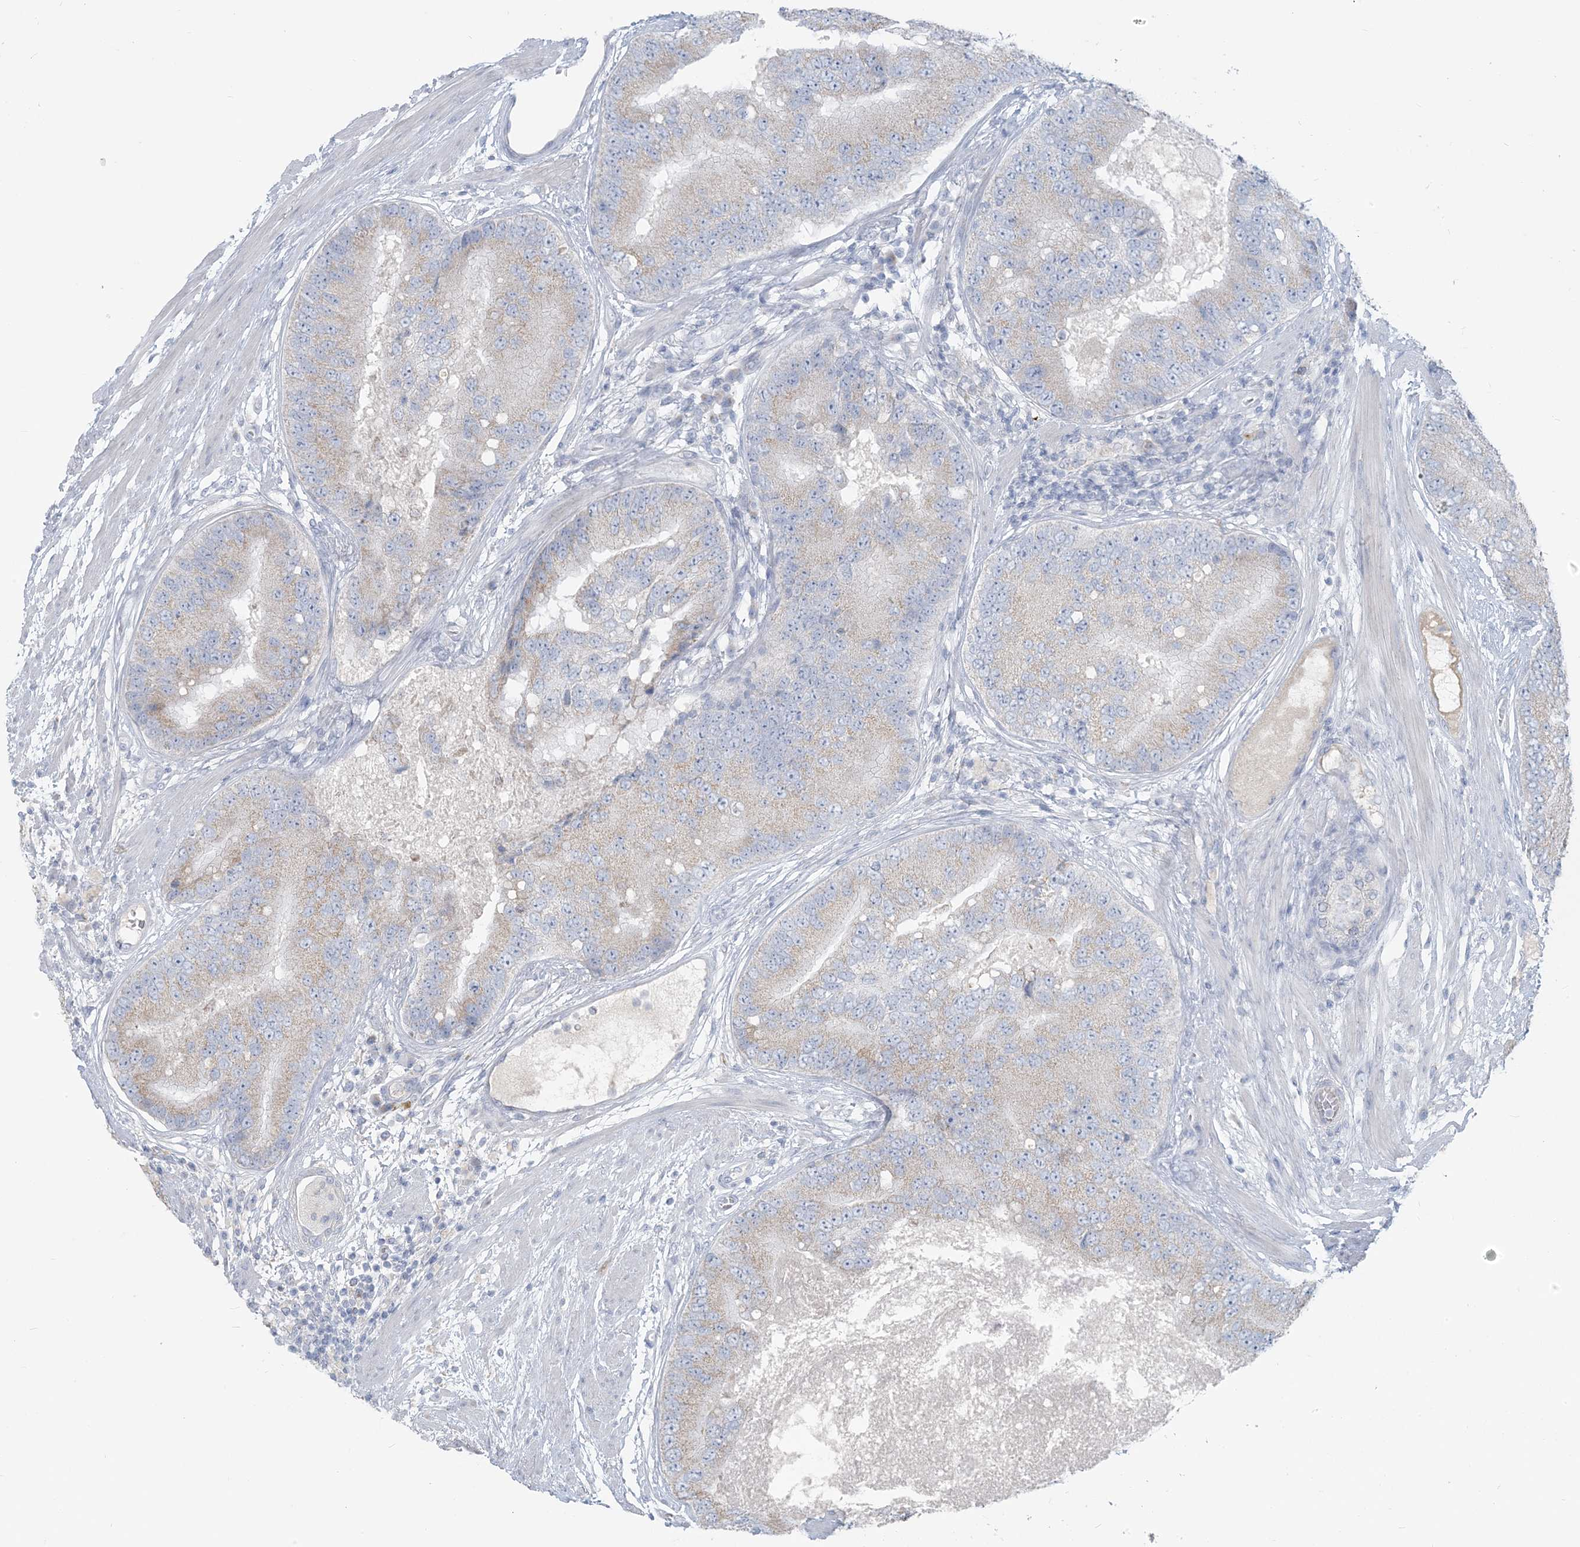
{"staining": {"intensity": "weak", "quantity": ">75%", "location": "cytoplasmic/membranous"}, "tissue": "prostate cancer", "cell_type": "Tumor cells", "image_type": "cancer", "snomed": [{"axis": "morphology", "description": "Adenocarcinoma, High grade"}, {"axis": "topography", "description": "Prostate"}], "caption": "High-grade adenocarcinoma (prostate) stained with DAB immunohistochemistry (IHC) displays low levels of weak cytoplasmic/membranous positivity in about >75% of tumor cells. Nuclei are stained in blue.", "gene": "SCML1", "patient": {"sex": "male", "age": 70}}